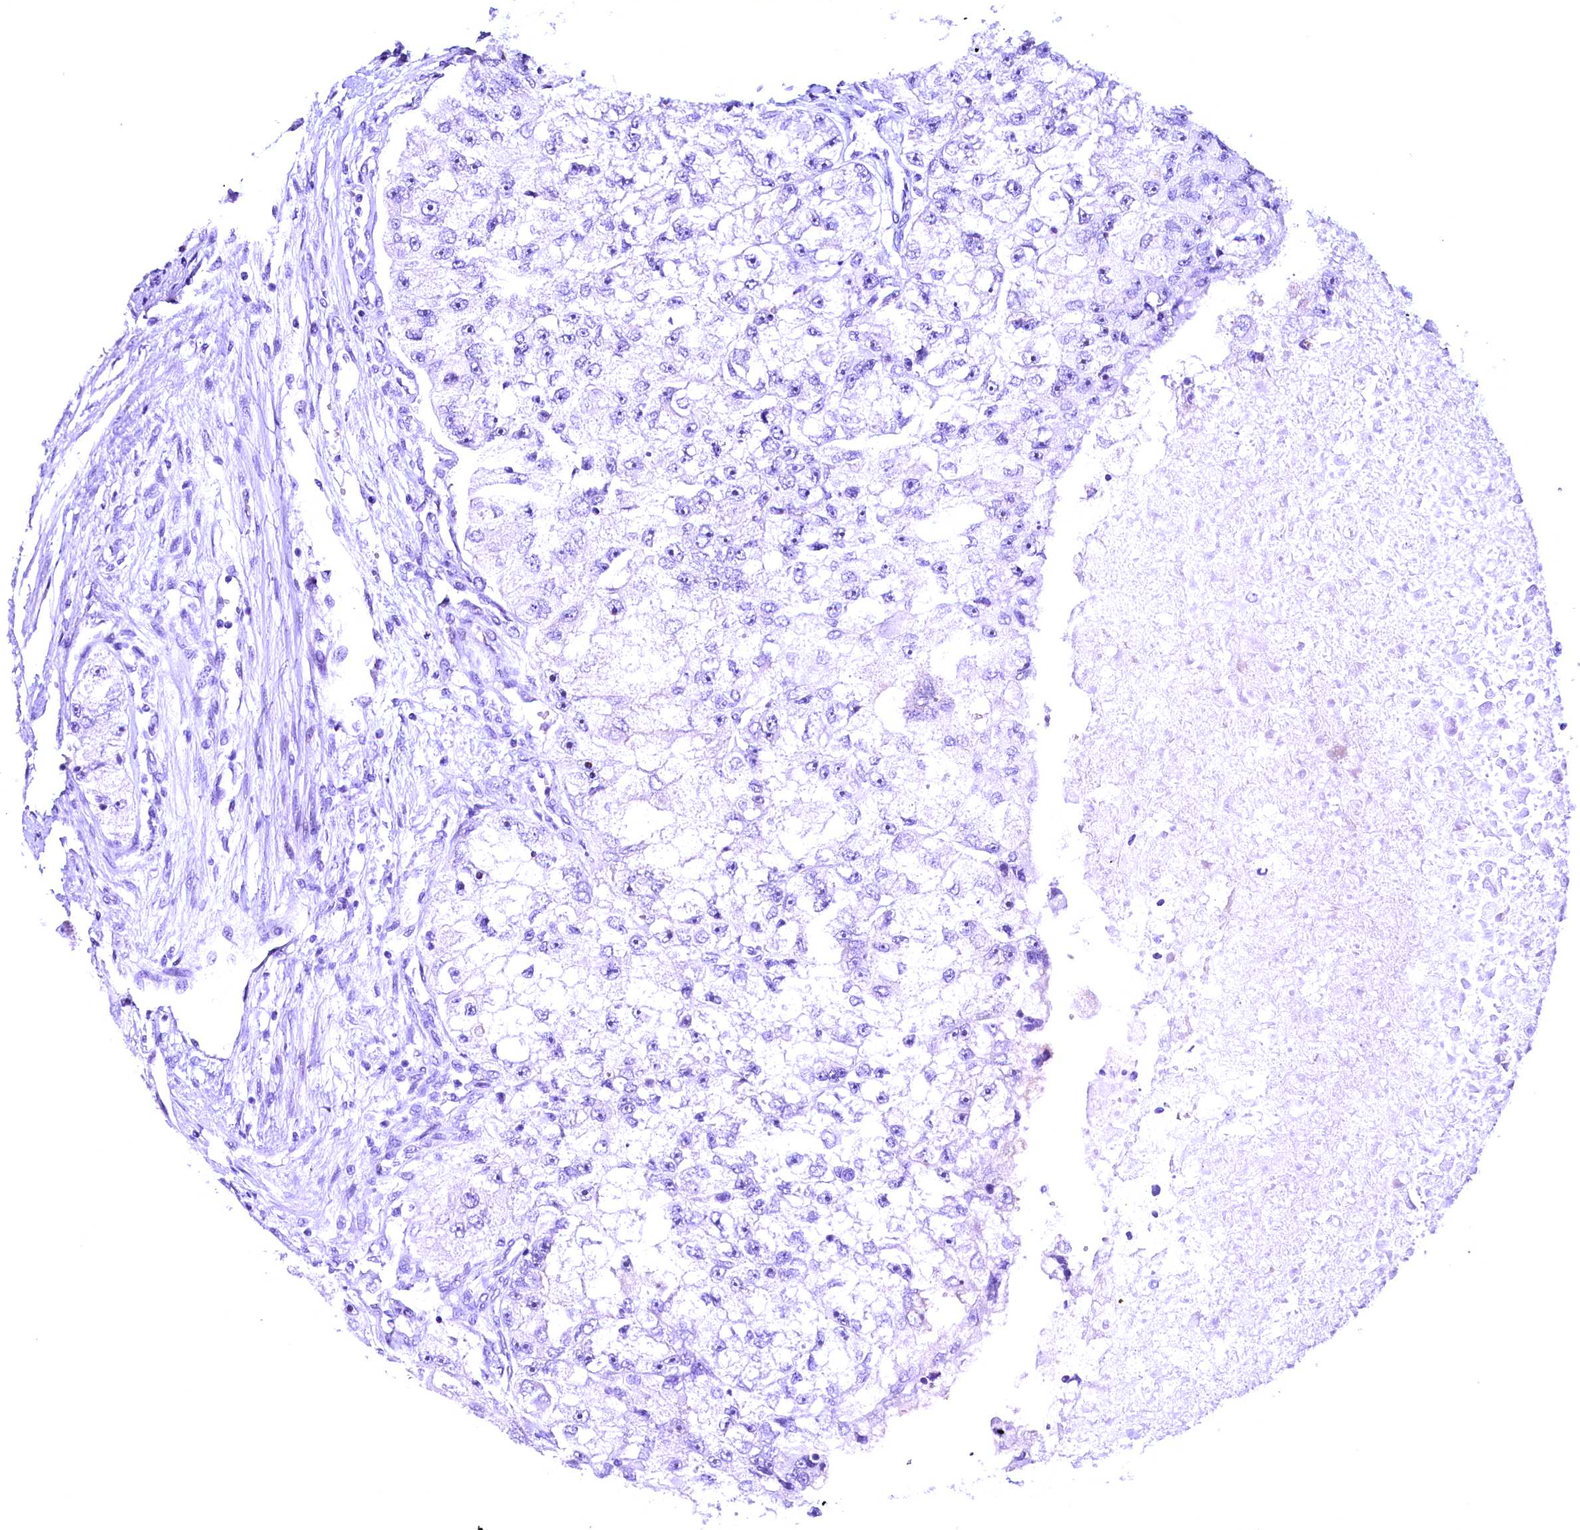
{"staining": {"intensity": "negative", "quantity": "none", "location": "none"}, "tissue": "renal cancer", "cell_type": "Tumor cells", "image_type": "cancer", "snomed": [{"axis": "morphology", "description": "Adenocarcinoma, NOS"}, {"axis": "topography", "description": "Kidney"}], "caption": "The immunohistochemistry (IHC) micrograph has no significant expression in tumor cells of renal adenocarcinoma tissue.", "gene": "CCDC106", "patient": {"sex": "male", "age": 63}}